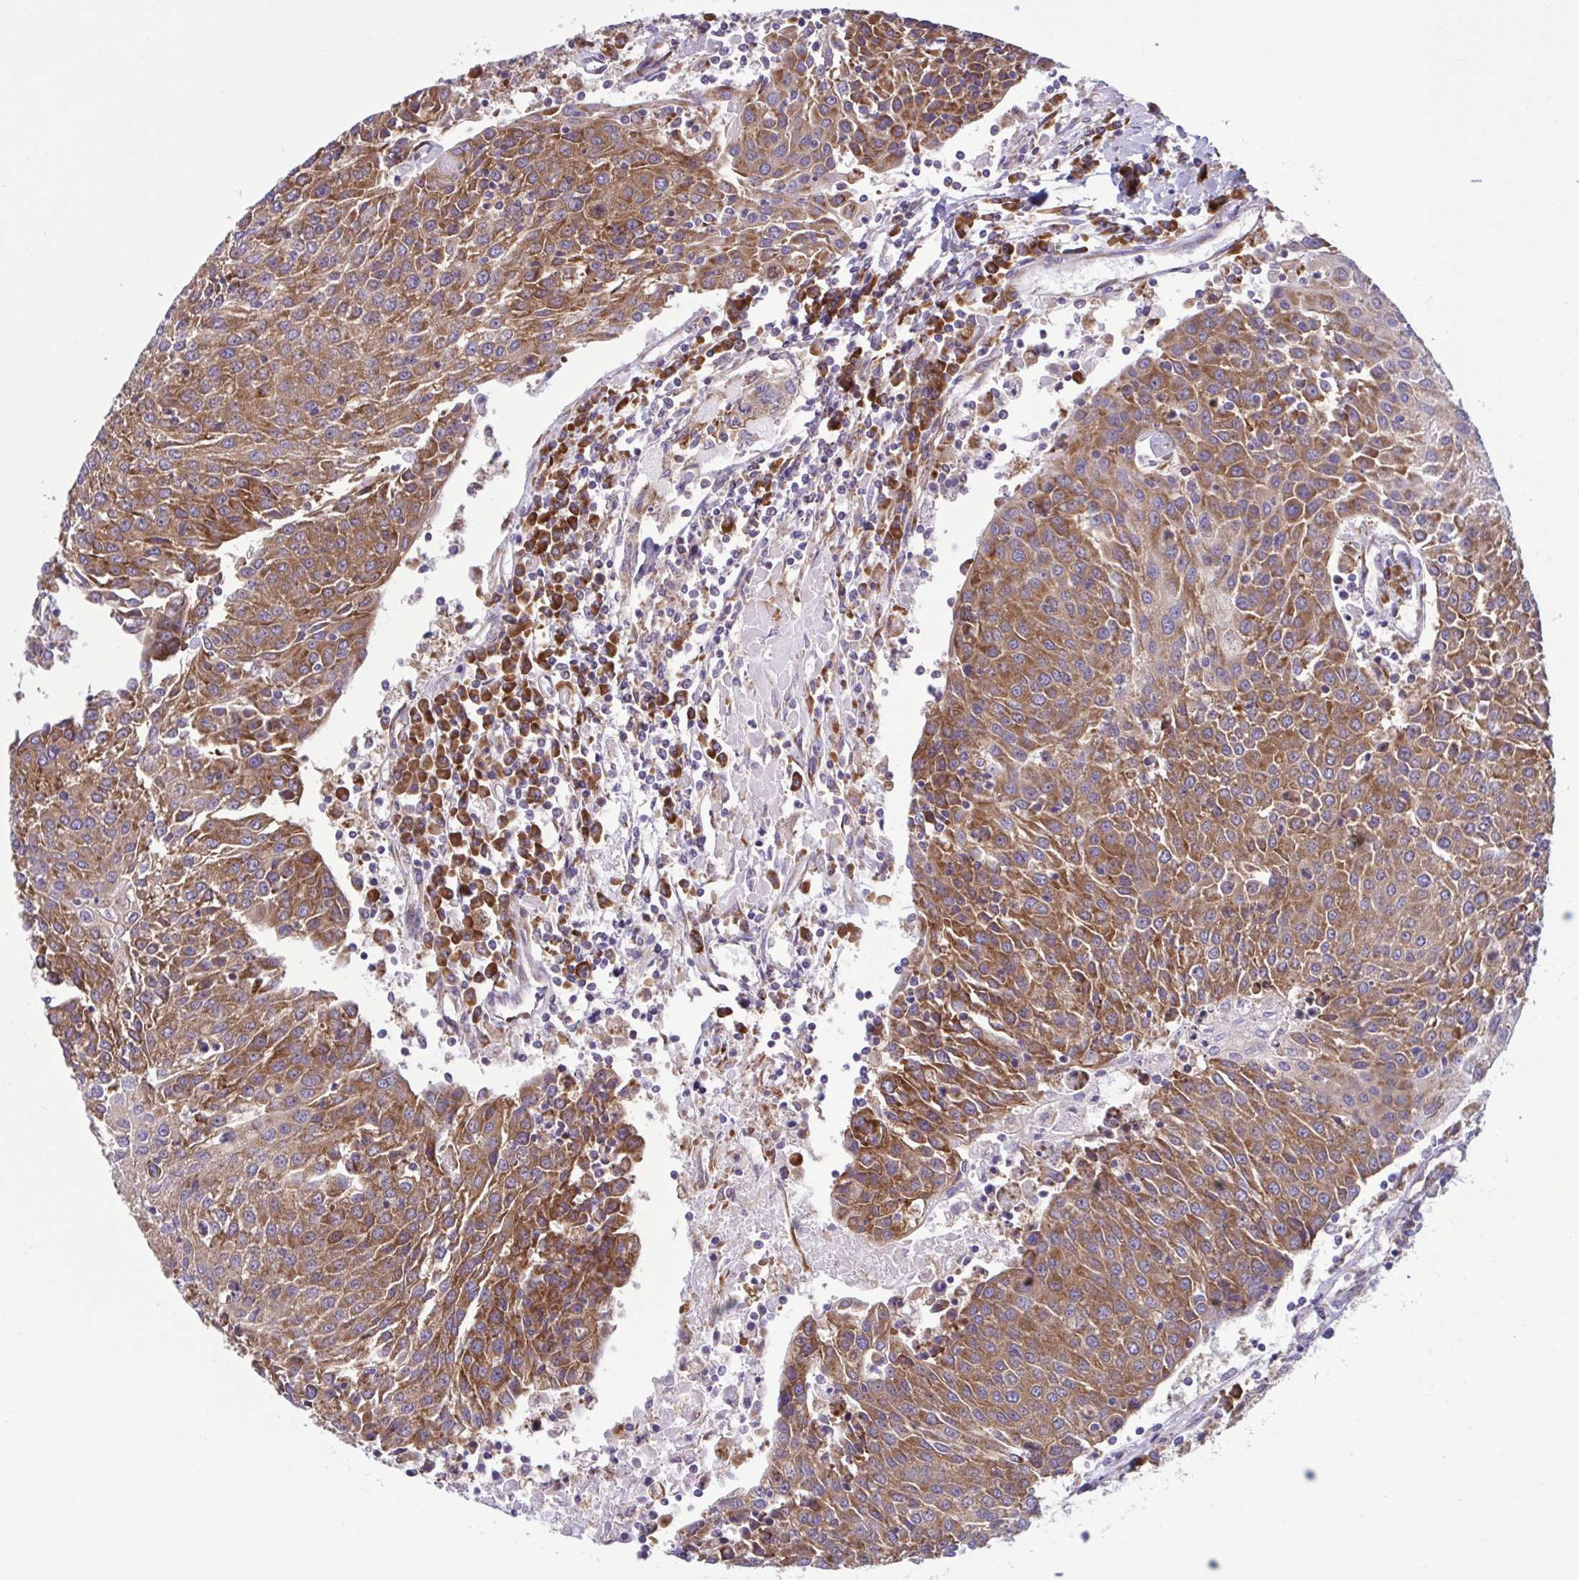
{"staining": {"intensity": "moderate", "quantity": ">75%", "location": "cytoplasmic/membranous"}, "tissue": "urothelial cancer", "cell_type": "Tumor cells", "image_type": "cancer", "snomed": [{"axis": "morphology", "description": "Urothelial carcinoma, High grade"}, {"axis": "topography", "description": "Urinary bladder"}], "caption": "Approximately >75% of tumor cells in urothelial cancer exhibit moderate cytoplasmic/membranous protein positivity as visualized by brown immunohistochemical staining.", "gene": "RPS16", "patient": {"sex": "female", "age": 85}}